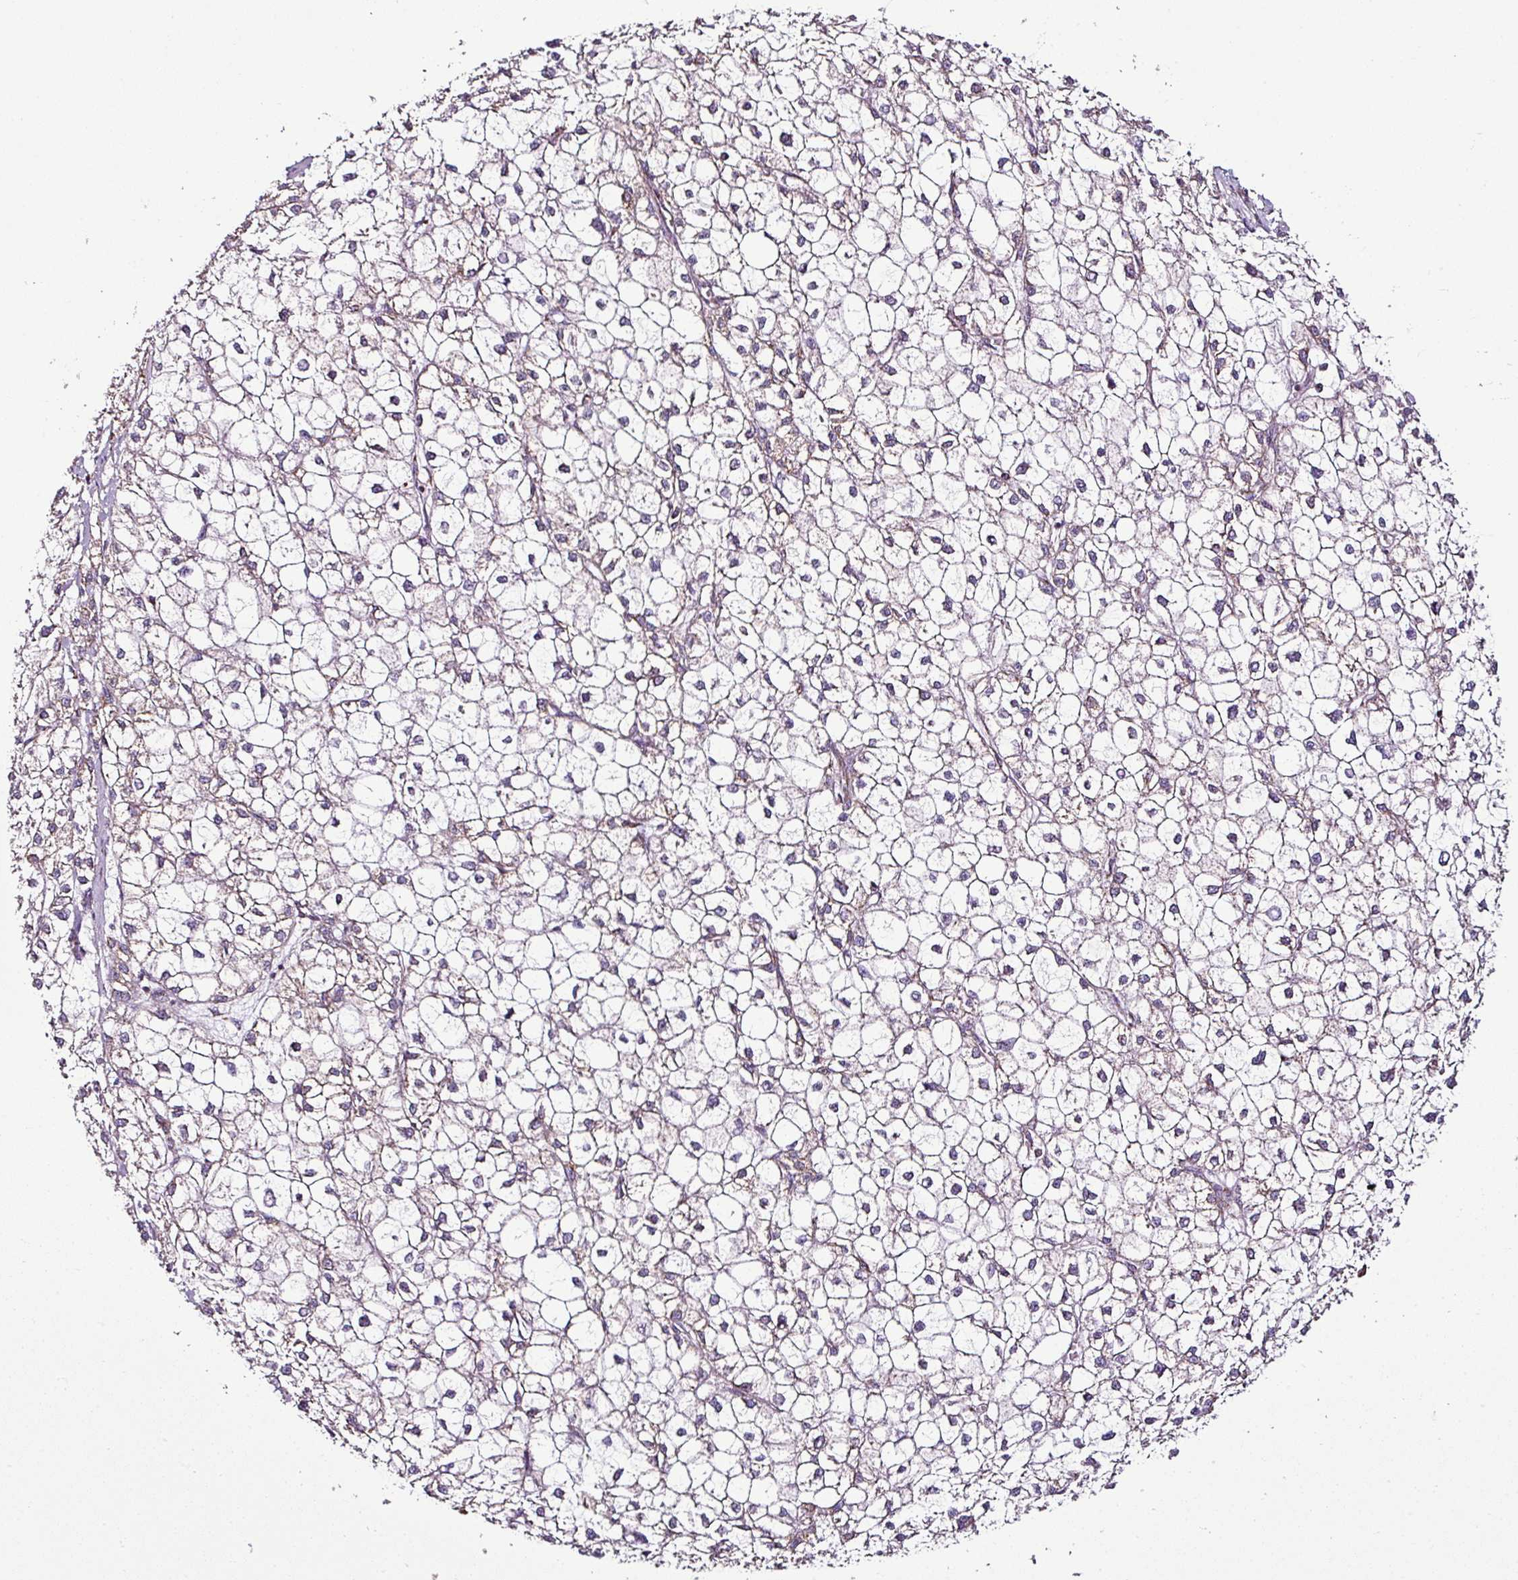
{"staining": {"intensity": "weak", "quantity": "25%-75%", "location": "cytoplasmic/membranous"}, "tissue": "liver cancer", "cell_type": "Tumor cells", "image_type": "cancer", "snomed": [{"axis": "morphology", "description": "Carcinoma, Hepatocellular, NOS"}, {"axis": "topography", "description": "Liver"}], "caption": "Tumor cells show low levels of weak cytoplasmic/membranous positivity in approximately 25%-75% of cells in human liver hepatocellular carcinoma.", "gene": "DPAGT1", "patient": {"sex": "female", "age": 43}}